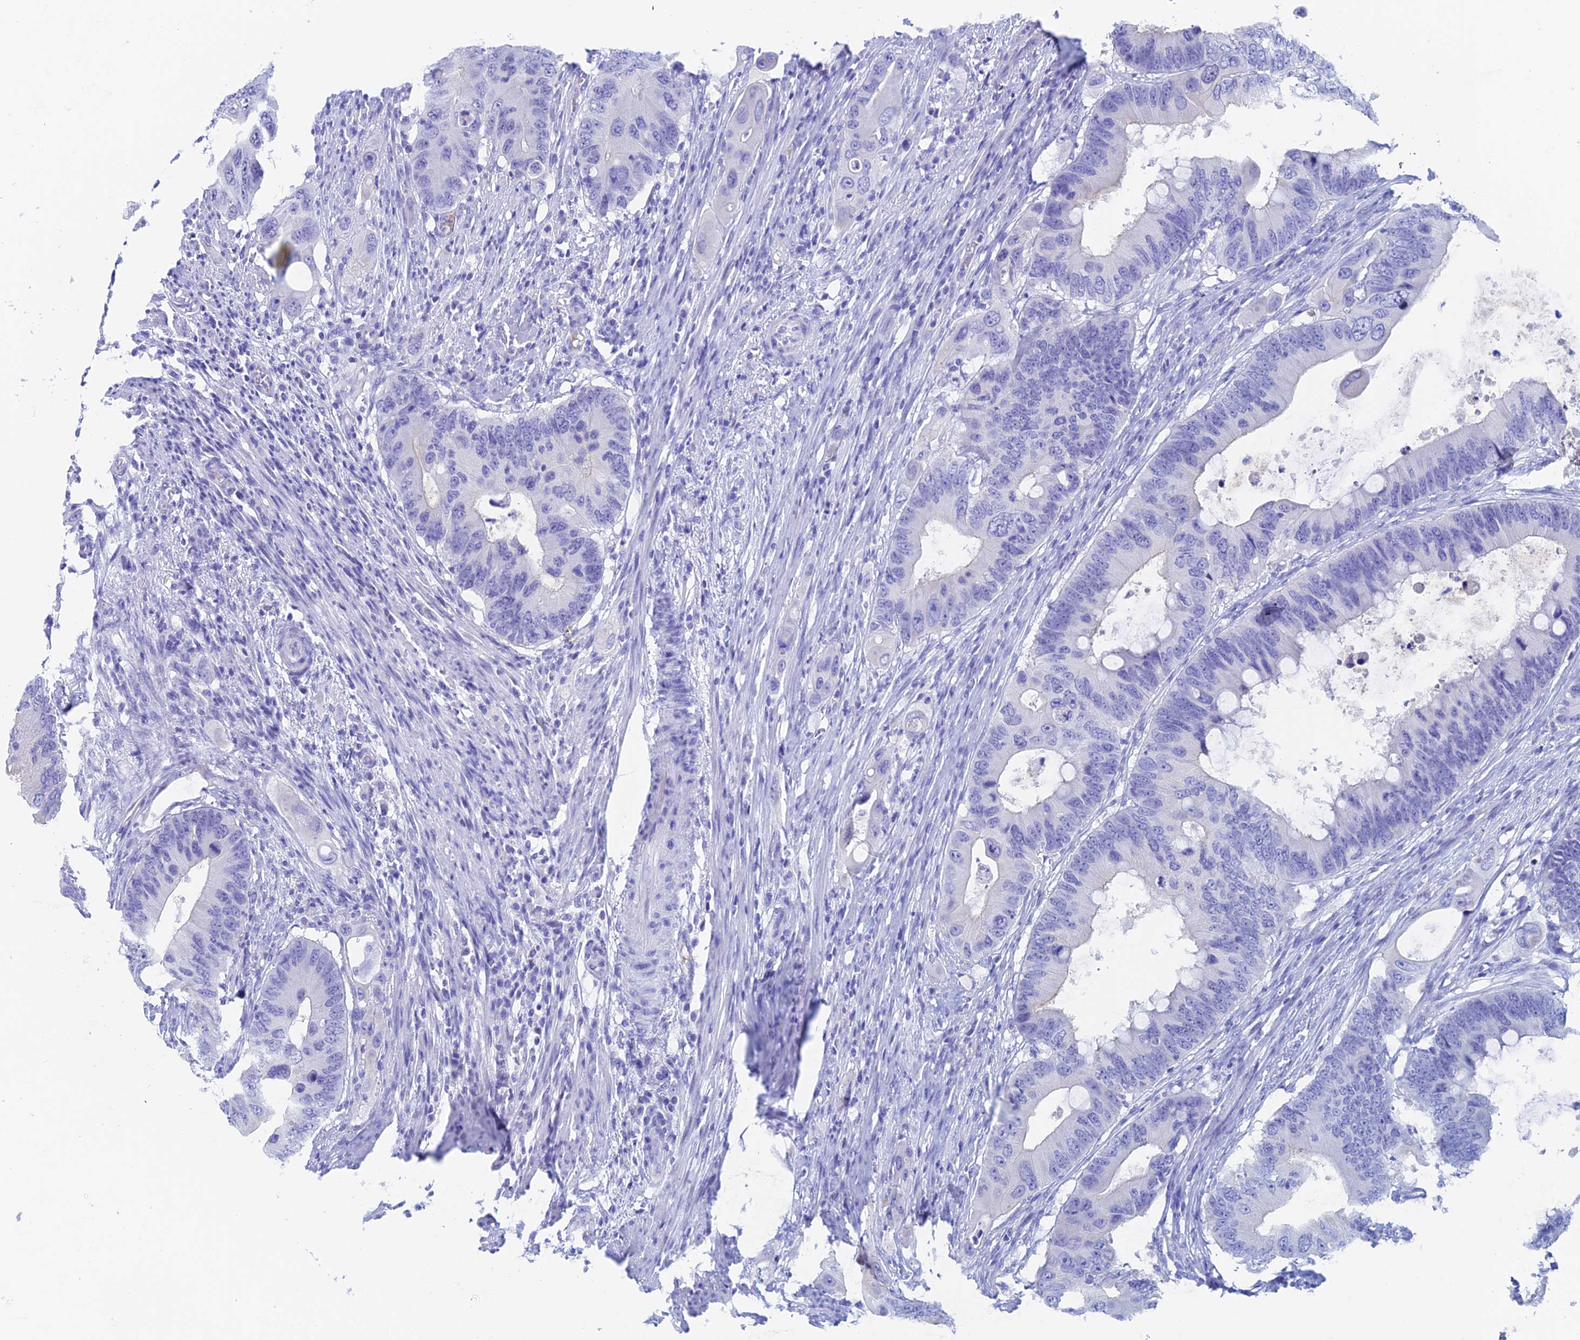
{"staining": {"intensity": "negative", "quantity": "none", "location": "none"}, "tissue": "colorectal cancer", "cell_type": "Tumor cells", "image_type": "cancer", "snomed": [{"axis": "morphology", "description": "Adenocarcinoma, NOS"}, {"axis": "topography", "description": "Colon"}], "caption": "Protein analysis of colorectal adenocarcinoma displays no significant staining in tumor cells.", "gene": "PSMC3IP", "patient": {"sex": "male", "age": 71}}